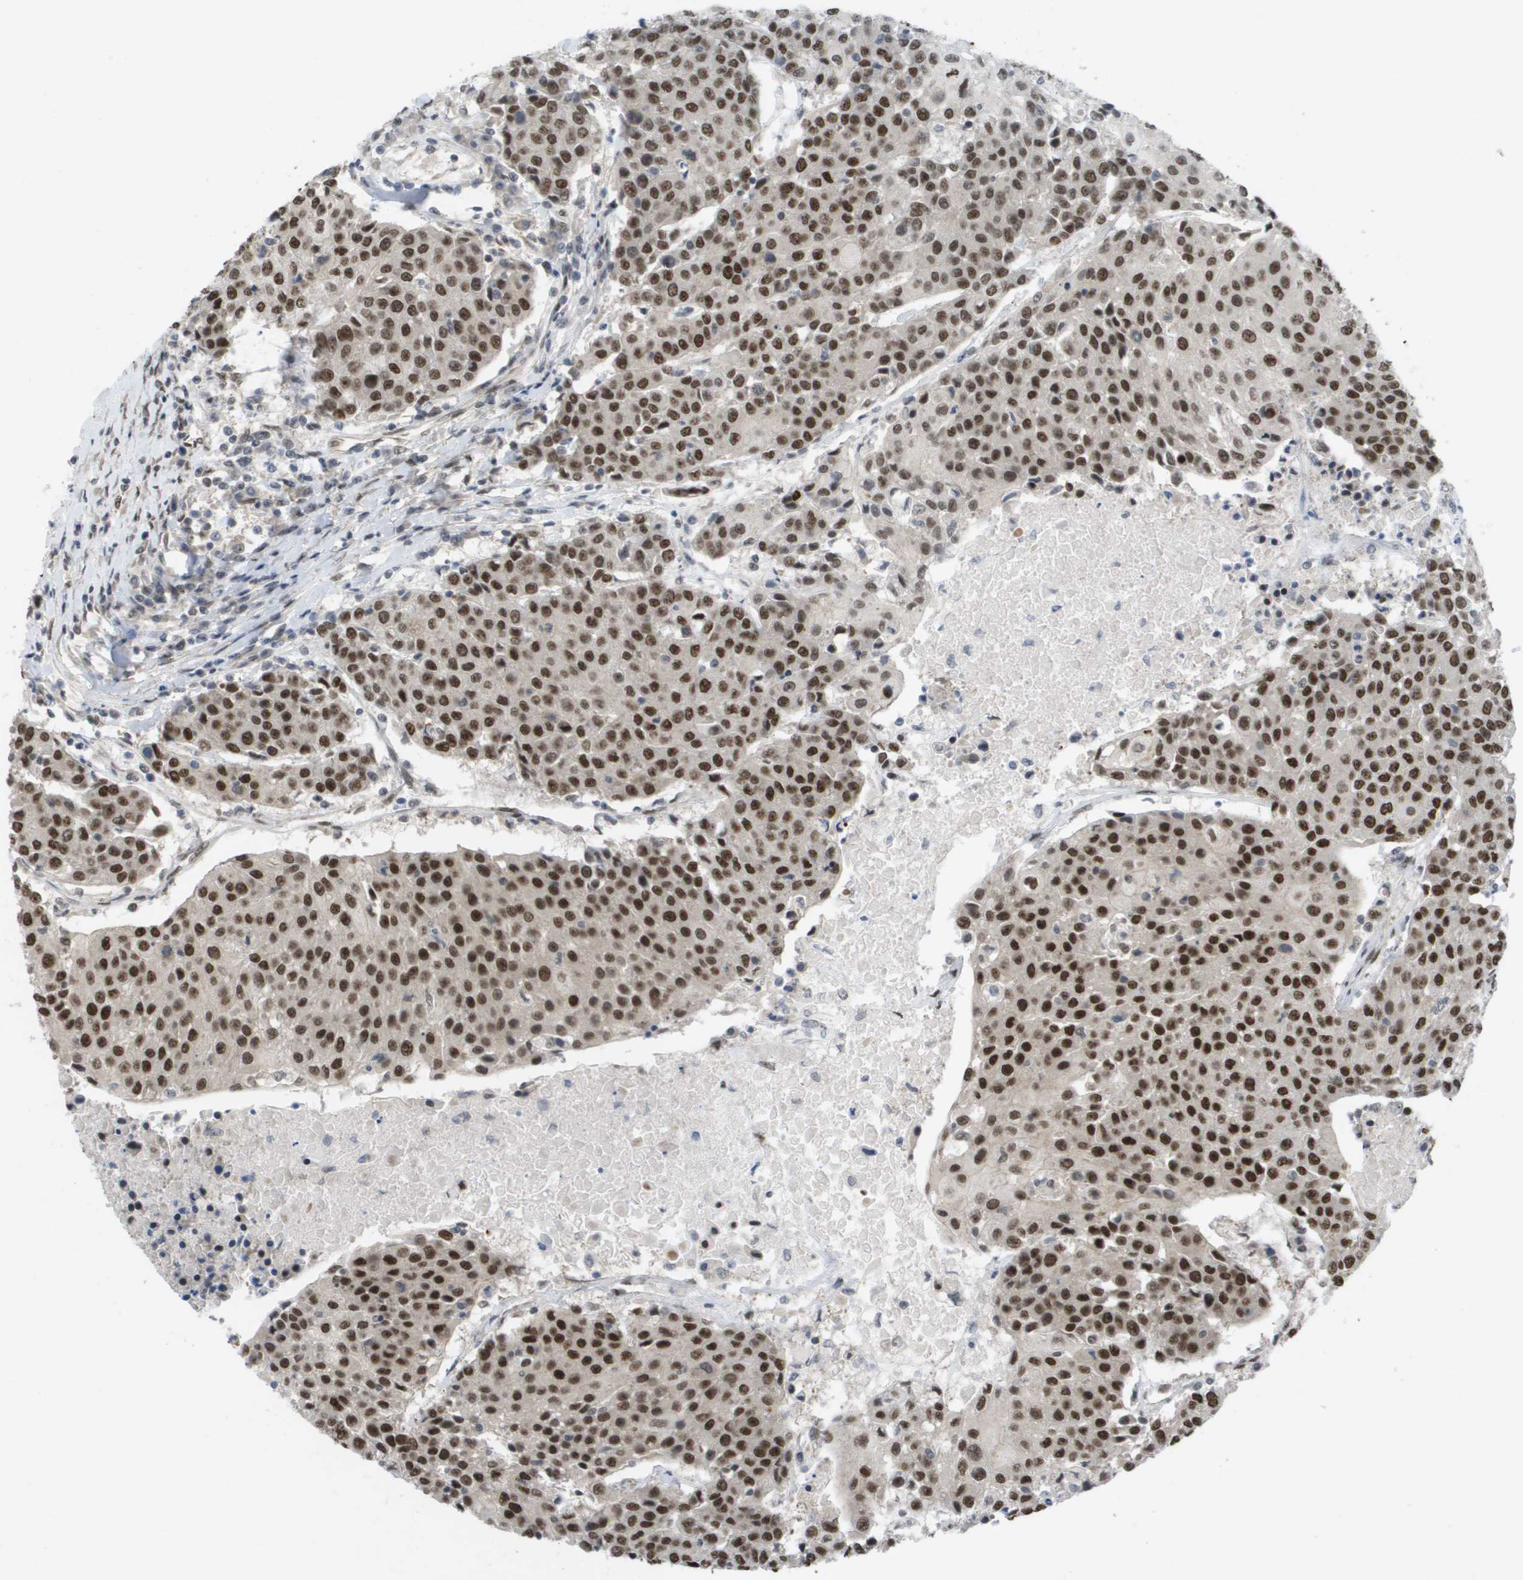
{"staining": {"intensity": "strong", "quantity": ">75%", "location": "nuclear"}, "tissue": "urothelial cancer", "cell_type": "Tumor cells", "image_type": "cancer", "snomed": [{"axis": "morphology", "description": "Urothelial carcinoma, High grade"}, {"axis": "topography", "description": "Urinary bladder"}], "caption": "Tumor cells exhibit high levels of strong nuclear staining in approximately >75% of cells in urothelial cancer.", "gene": "CDT1", "patient": {"sex": "female", "age": 85}}